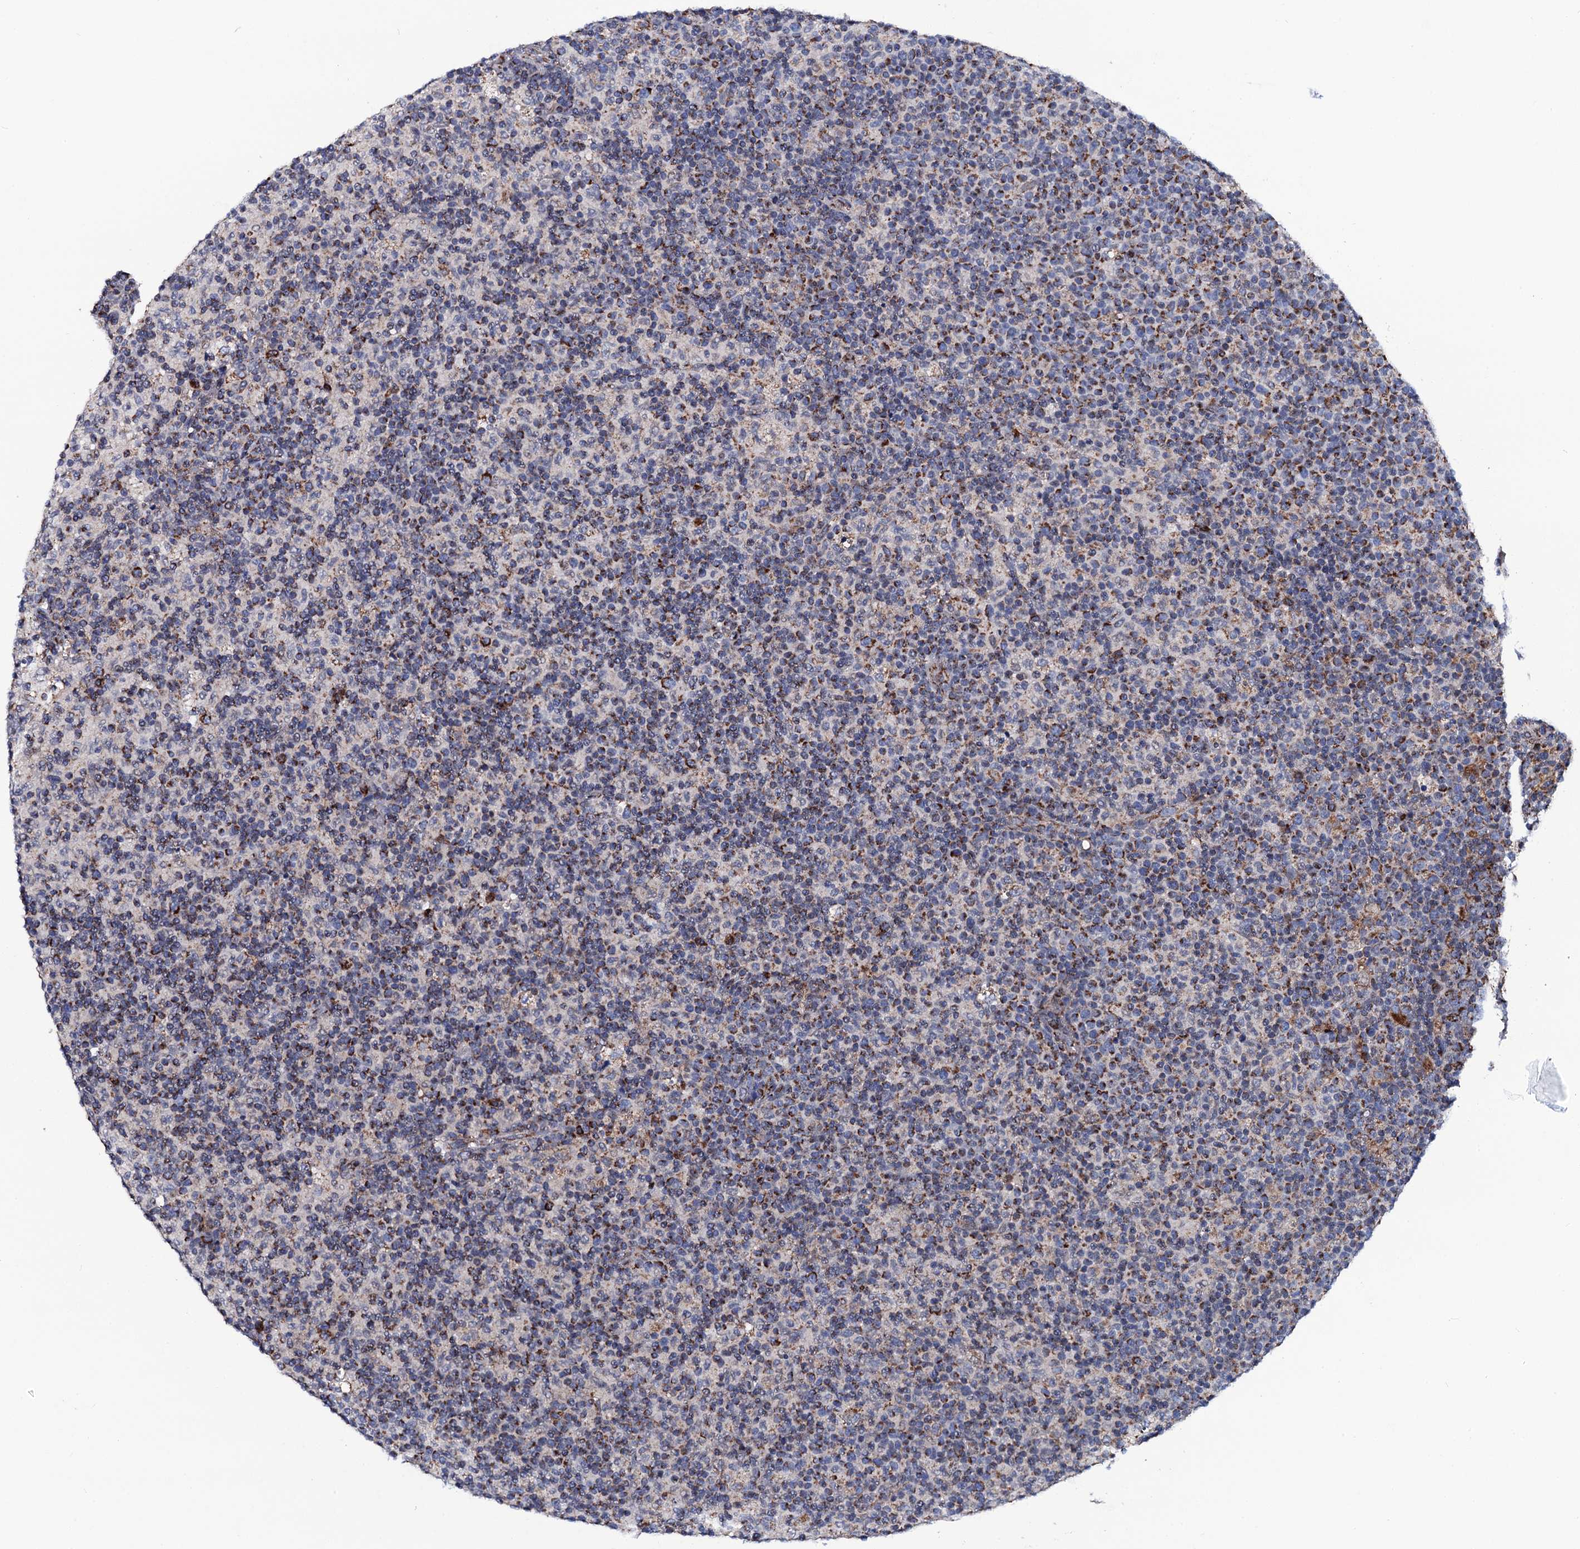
{"staining": {"intensity": "strong", "quantity": "<25%", "location": "cytoplasmic/membranous"}, "tissue": "lymph node", "cell_type": "Germinal center cells", "image_type": "normal", "snomed": [{"axis": "morphology", "description": "Normal tissue, NOS"}, {"axis": "morphology", "description": "Inflammation, NOS"}, {"axis": "topography", "description": "Lymph node"}], "caption": "The histopathology image reveals a brown stain indicating the presence of a protein in the cytoplasmic/membranous of germinal center cells in lymph node. (Brightfield microscopy of DAB IHC at high magnification).", "gene": "PTCD3", "patient": {"sex": "male", "age": 55}}